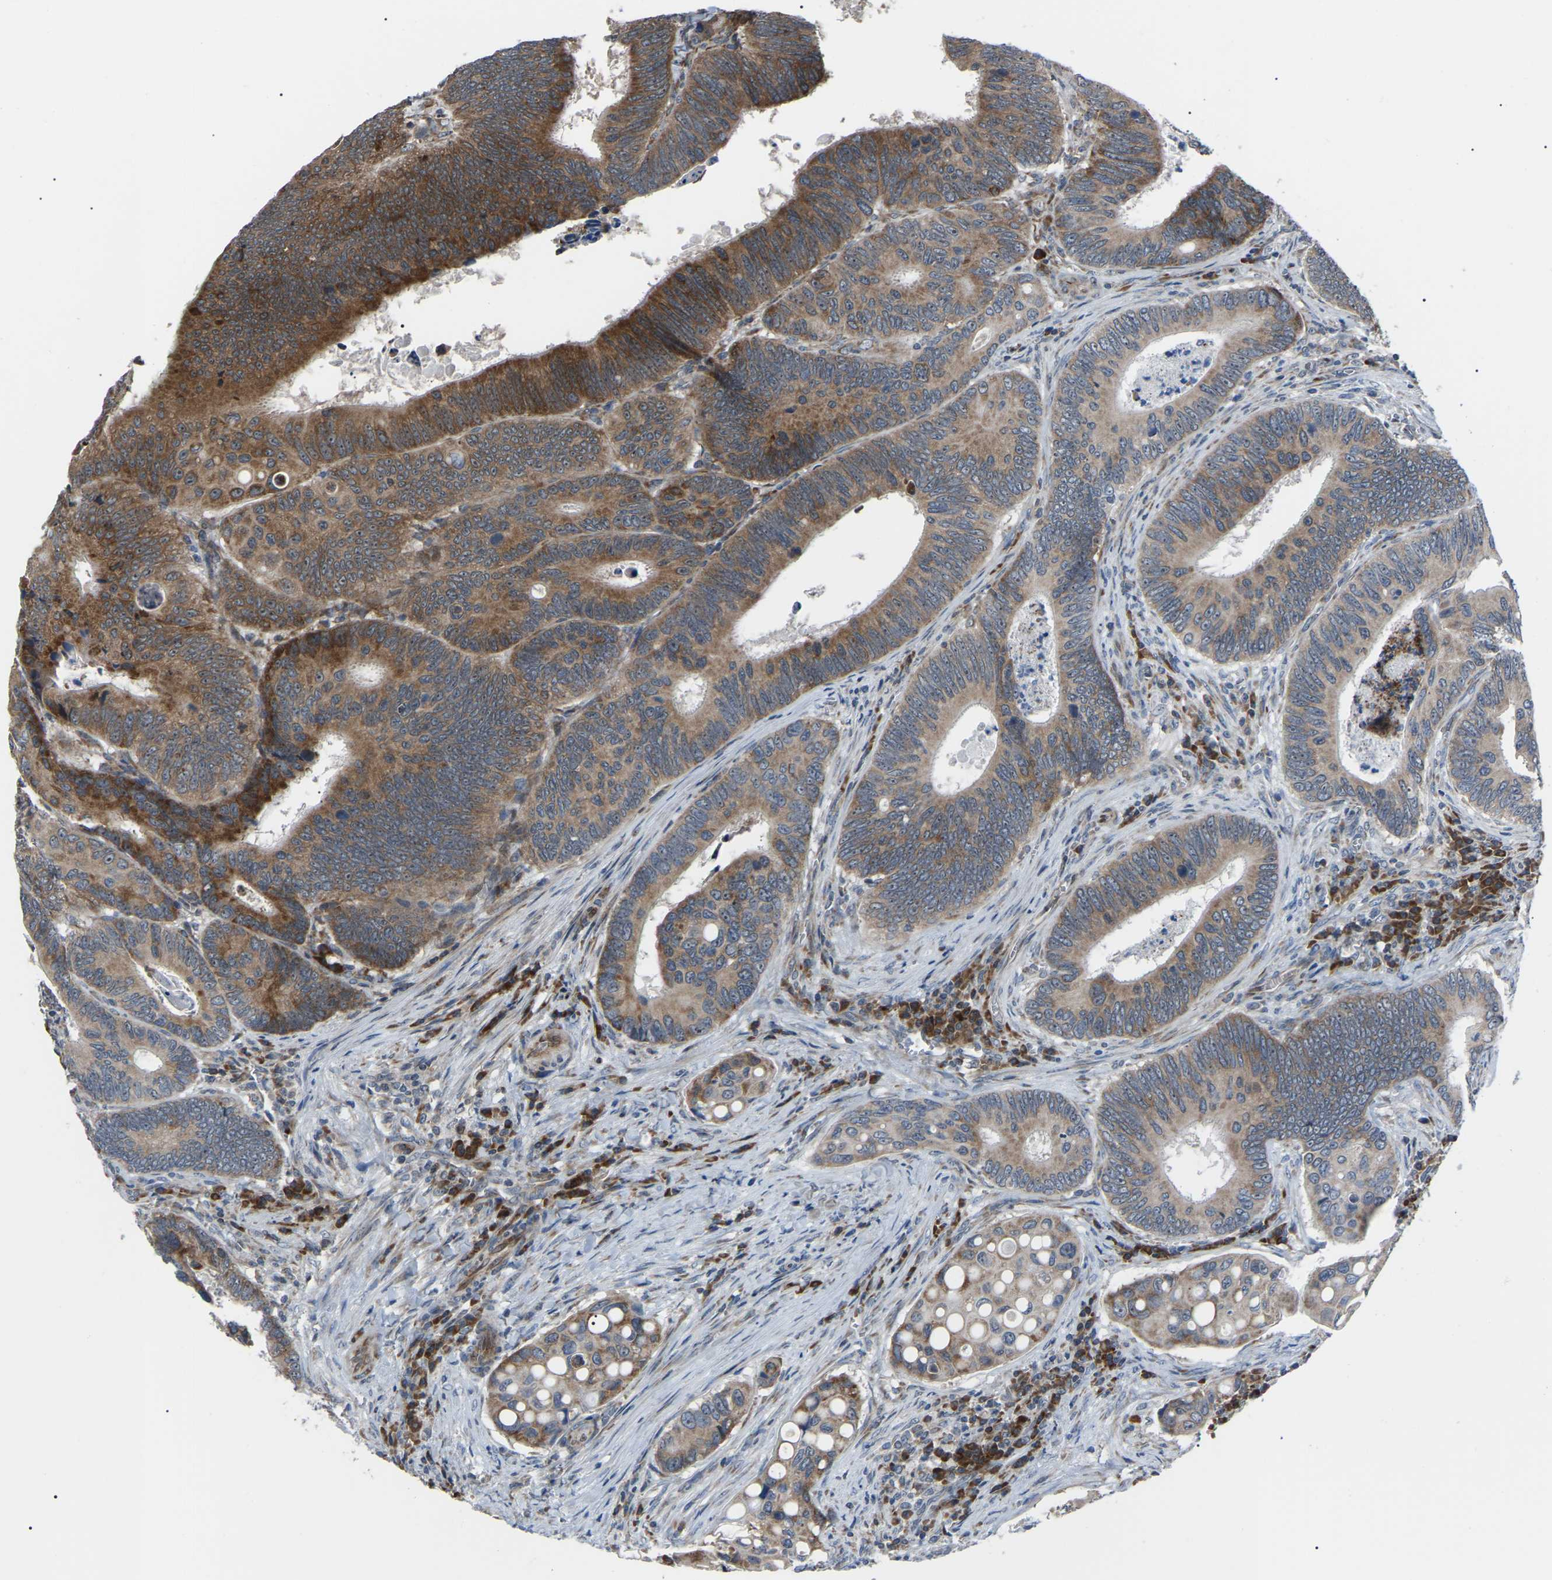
{"staining": {"intensity": "moderate", "quantity": ">75%", "location": "cytoplasmic/membranous"}, "tissue": "colorectal cancer", "cell_type": "Tumor cells", "image_type": "cancer", "snomed": [{"axis": "morphology", "description": "Inflammation, NOS"}, {"axis": "morphology", "description": "Adenocarcinoma, NOS"}, {"axis": "topography", "description": "Colon"}], "caption": "Colorectal adenocarcinoma was stained to show a protein in brown. There is medium levels of moderate cytoplasmic/membranous staining in approximately >75% of tumor cells.", "gene": "AGO2", "patient": {"sex": "male", "age": 72}}